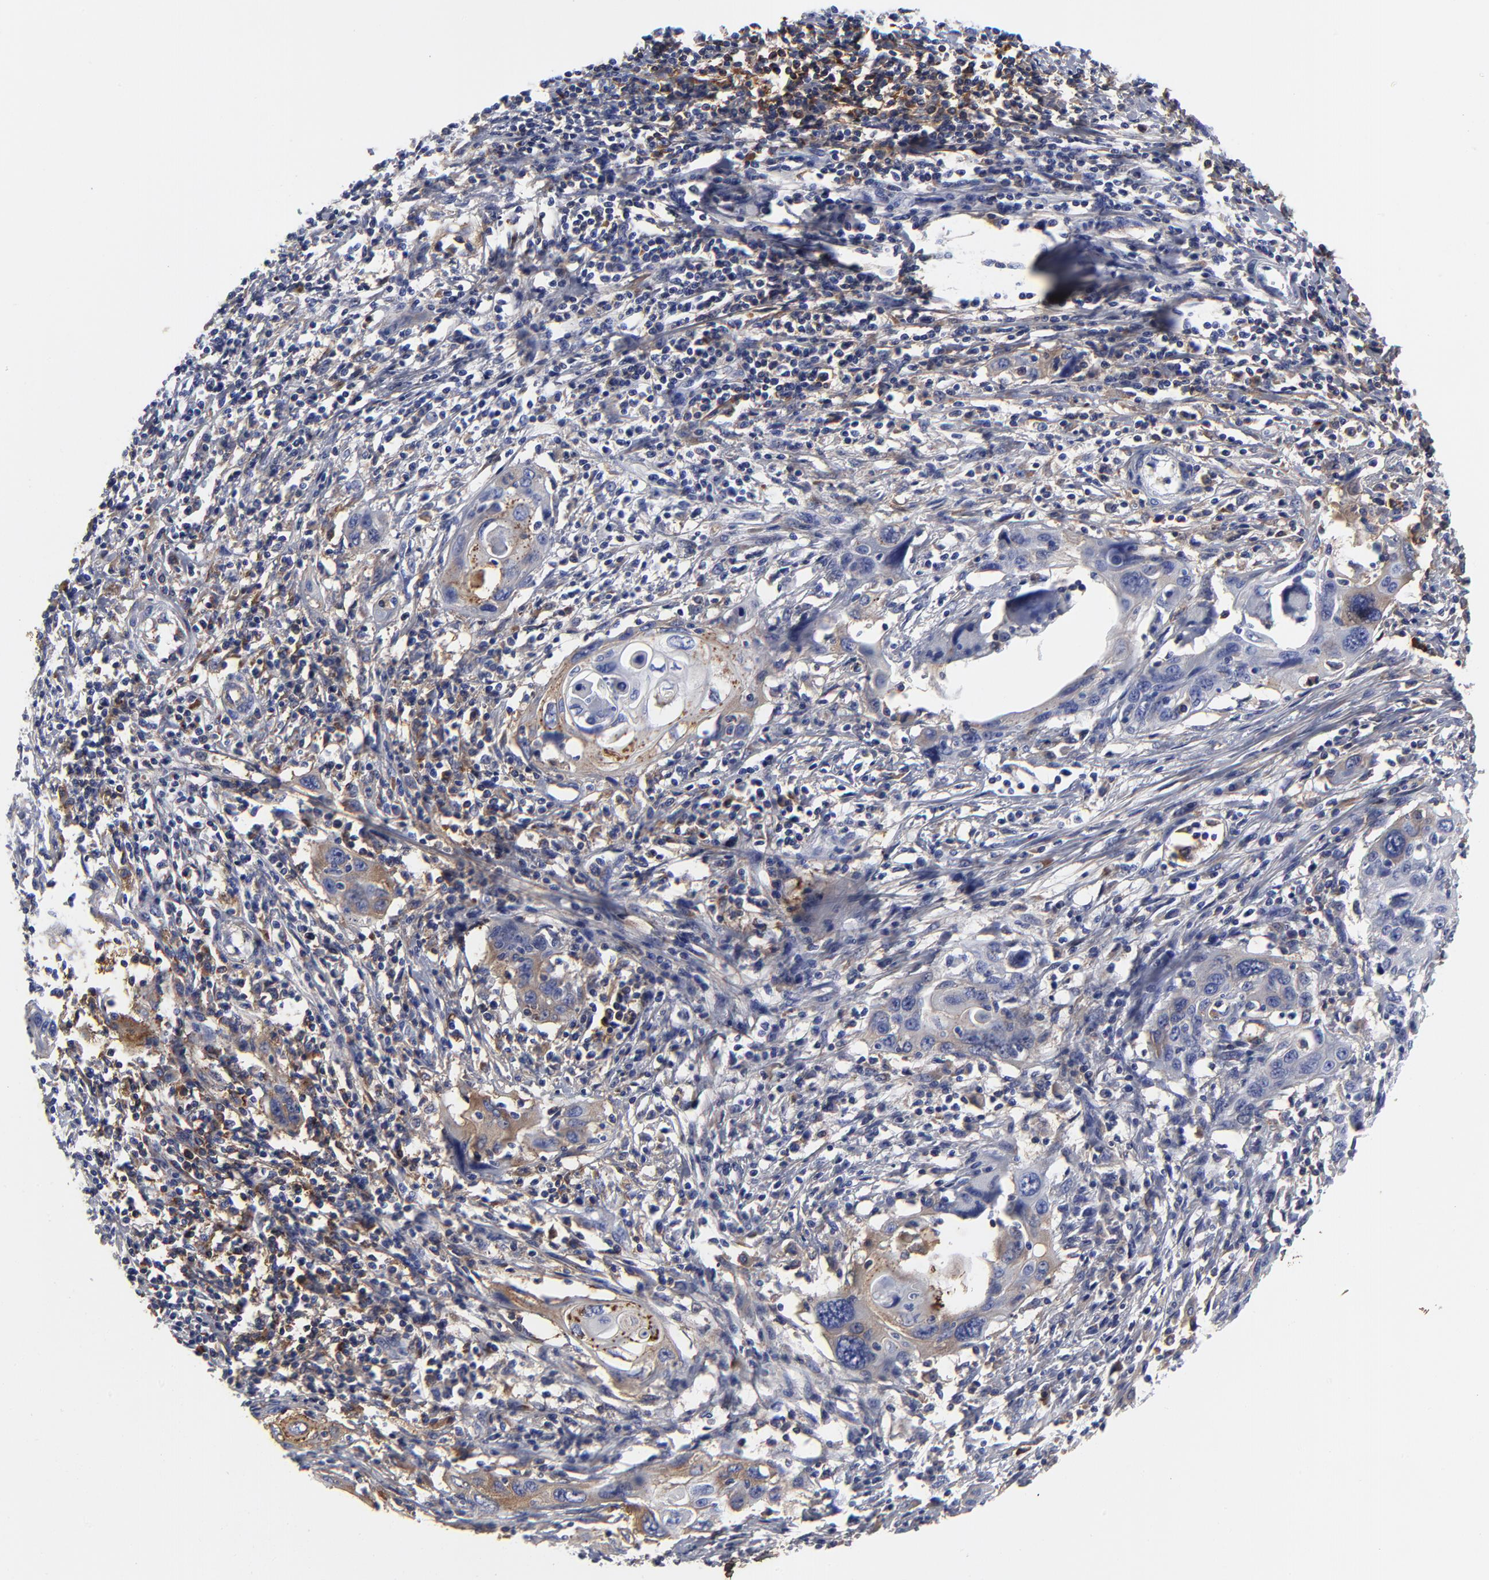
{"staining": {"intensity": "moderate", "quantity": "25%-75%", "location": "cytoplasmic/membranous"}, "tissue": "cervical cancer", "cell_type": "Tumor cells", "image_type": "cancer", "snomed": [{"axis": "morphology", "description": "Squamous cell carcinoma, NOS"}, {"axis": "topography", "description": "Cervix"}], "caption": "Human cervical cancer (squamous cell carcinoma) stained with a brown dye exhibits moderate cytoplasmic/membranous positive expression in approximately 25%-75% of tumor cells.", "gene": "DCN", "patient": {"sex": "female", "age": 54}}